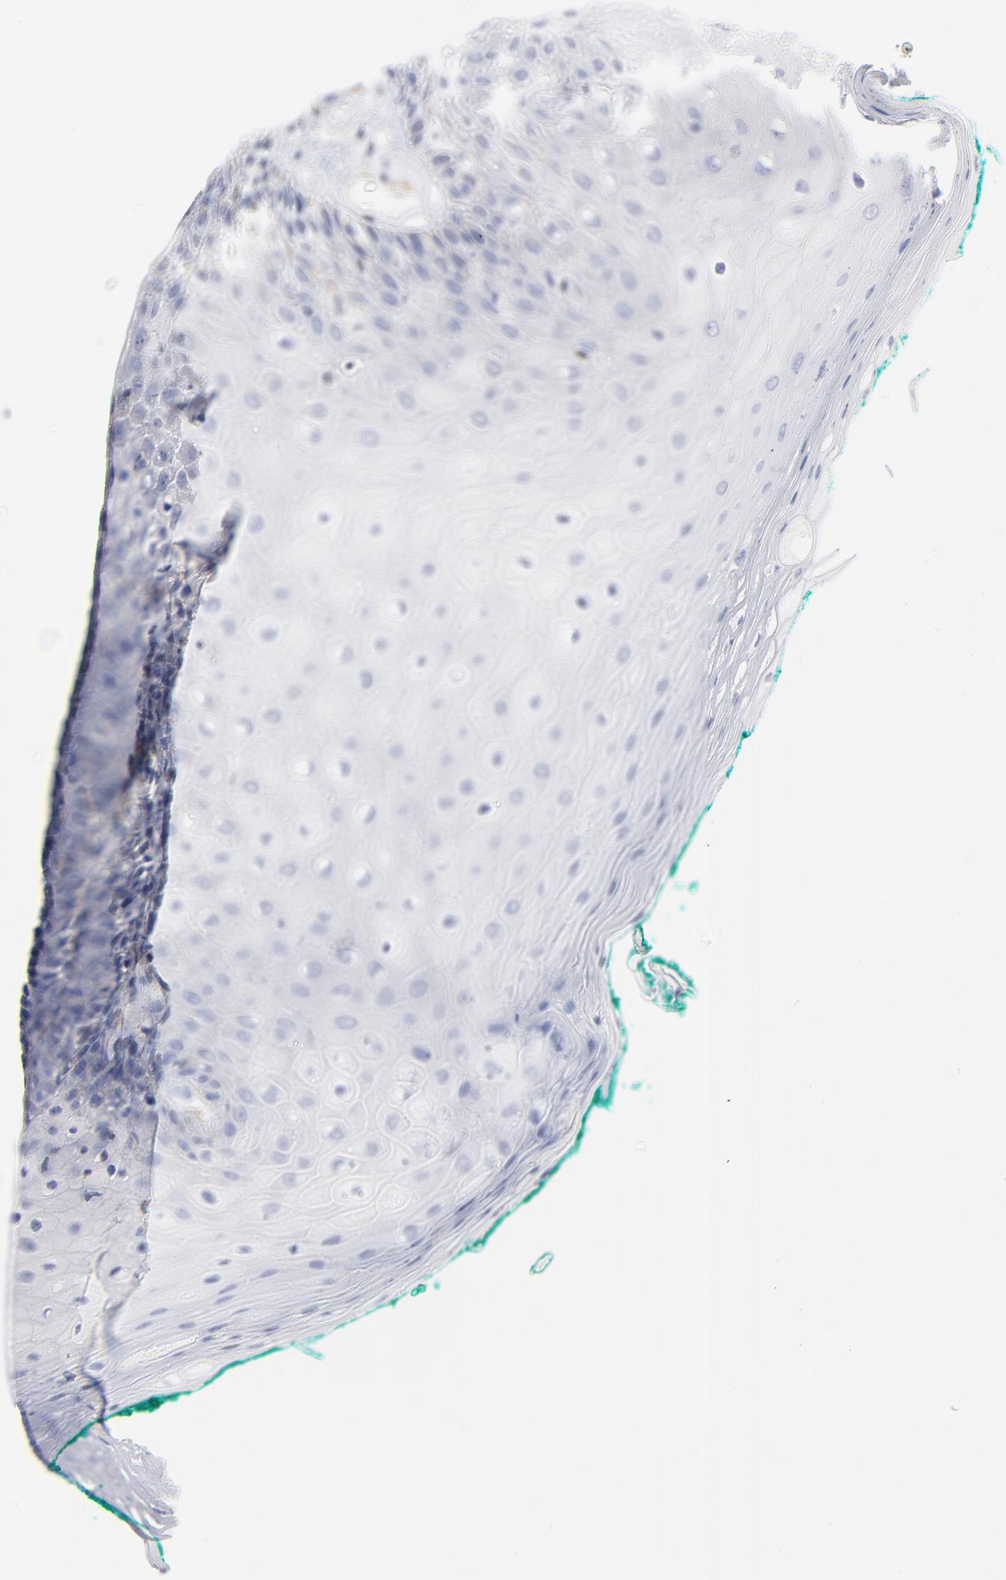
{"staining": {"intensity": "negative", "quantity": "none", "location": "none"}, "tissue": "oral mucosa", "cell_type": "Squamous epithelial cells", "image_type": "normal", "snomed": [{"axis": "morphology", "description": "Normal tissue, NOS"}, {"axis": "morphology", "description": "Squamous cell carcinoma, NOS"}, {"axis": "topography", "description": "Skeletal muscle"}, {"axis": "topography", "description": "Oral tissue"}, {"axis": "topography", "description": "Head-Neck"}], "caption": "DAB immunohistochemical staining of benign human oral mucosa shows no significant staining in squamous epithelial cells. Nuclei are stained in blue.", "gene": "SEPTIN11", "patient": {"sex": "female", "age": 84}}